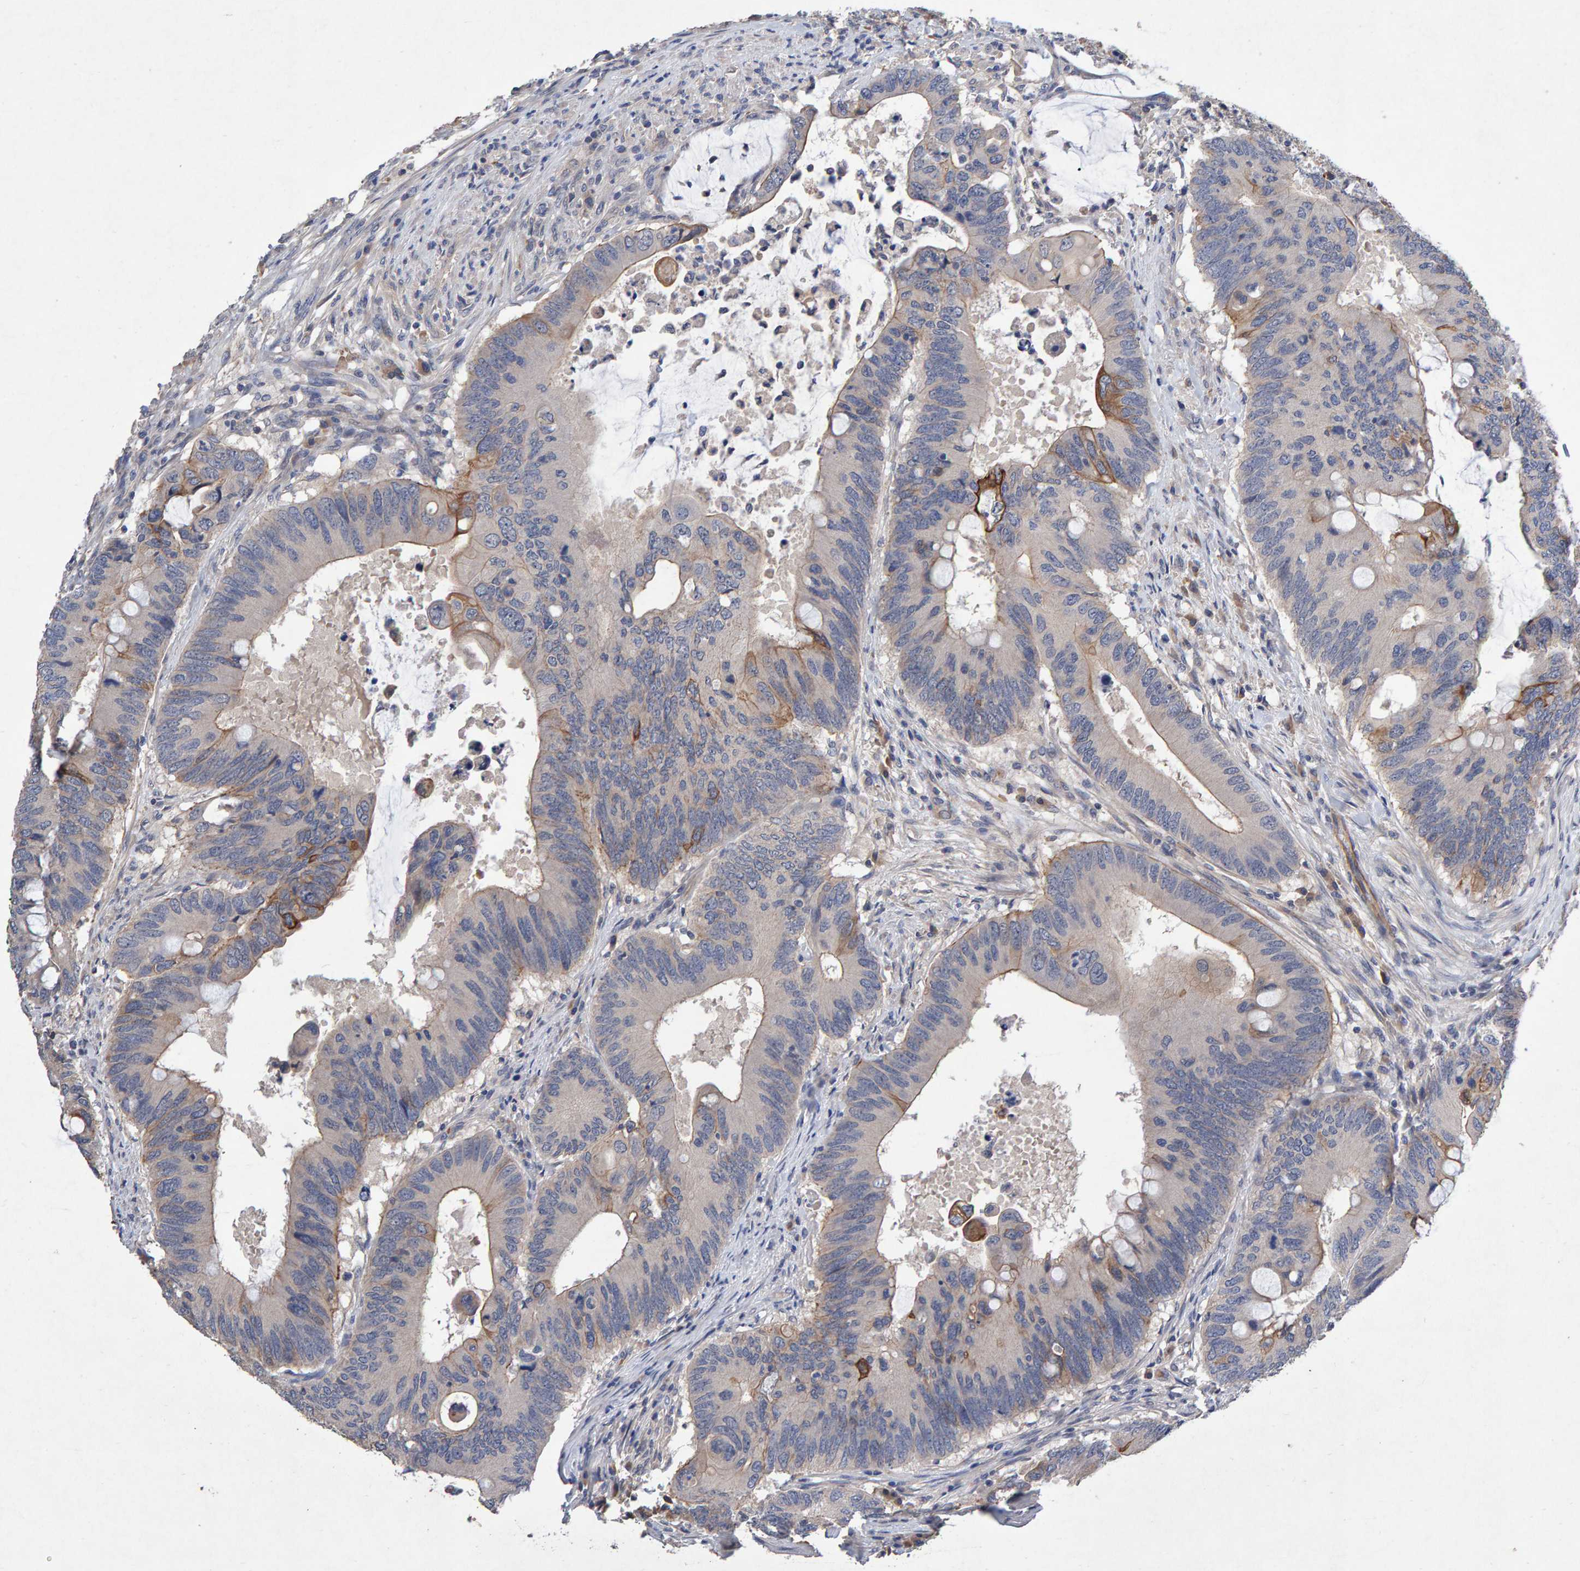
{"staining": {"intensity": "moderate", "quantity": "<25%", "location": "cytoplasmic/membranous"}, "tissue": "colorectal cancer", "cell_type": "Tumor cells", "image_type": "cancer", "snomed": [{"axis": "morphology", "description": "Adenocarcinoma, NOS"}, {"axis": "topography", "description": "Colon"}], "caption": "A micrograph of human colorectal adenocarcinoma stained for a protein displays moderate cytoplasmic/membranous brown staining in tumor cells. Nuclei are stained in blue.", "gene": "EFR3A", "patient": {"sex": "male", "age": 71}}